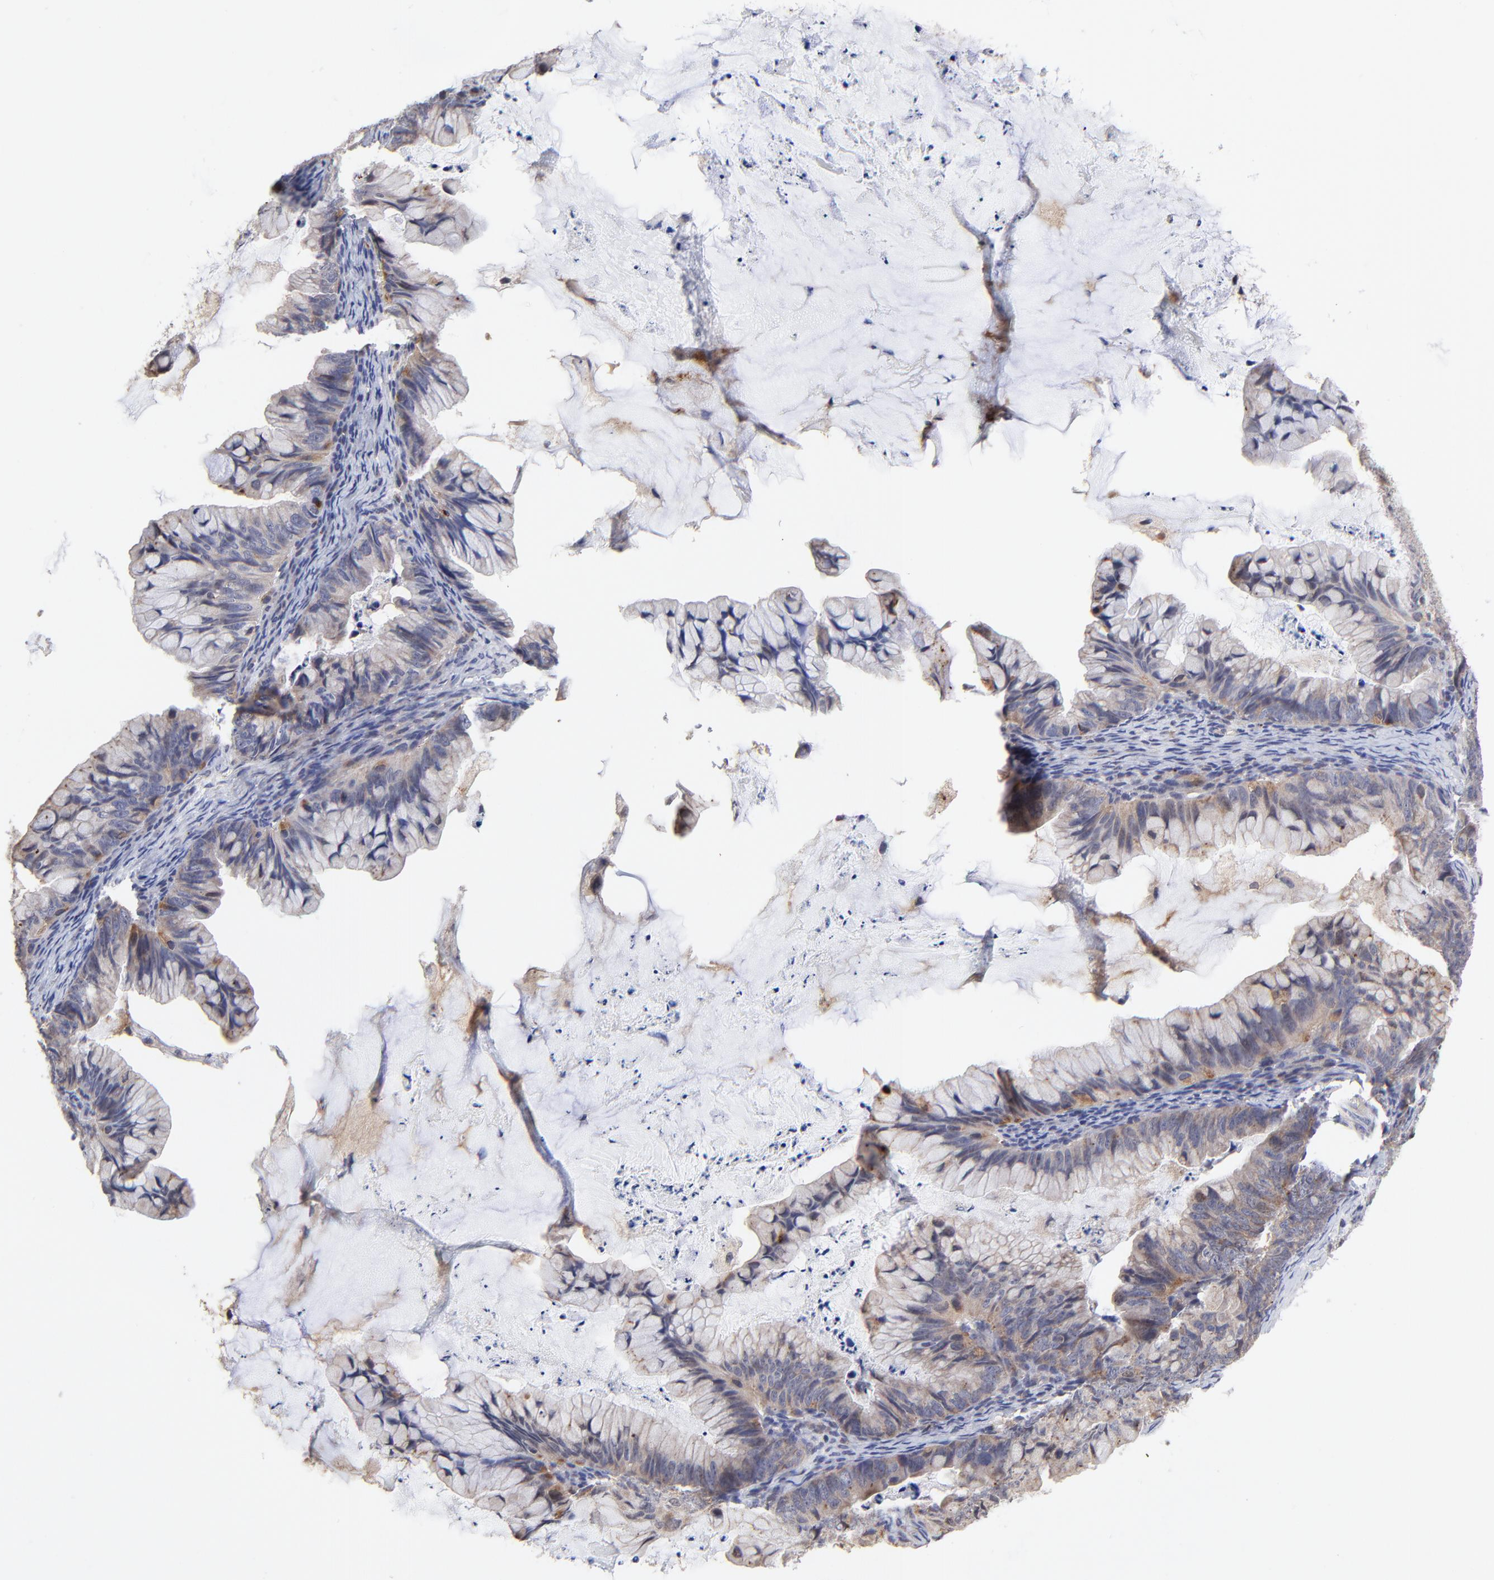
{"staining": {"intensity": "moderate", "quantity": "25%-75%", "location": "cytoplasmic/membranous"}, "tissue": "ovarian cancer", "cell_type": "Tumor cells", "image_type": "cancer", "snomed": [{"axis": "morphology", "description": "Cystadenocarcinoma, mucinous, NOS"}, {"axis": "topography", "description": "Ovary"}], "caption": "Moderate cytoplasmic/membranous positivity for a protein is appreciated in approximately 25%-75% of tumor cells of ovarian cancer using IHC.", "gene": "PDE4B", "patient": {"sex": "female", "age": 36}}